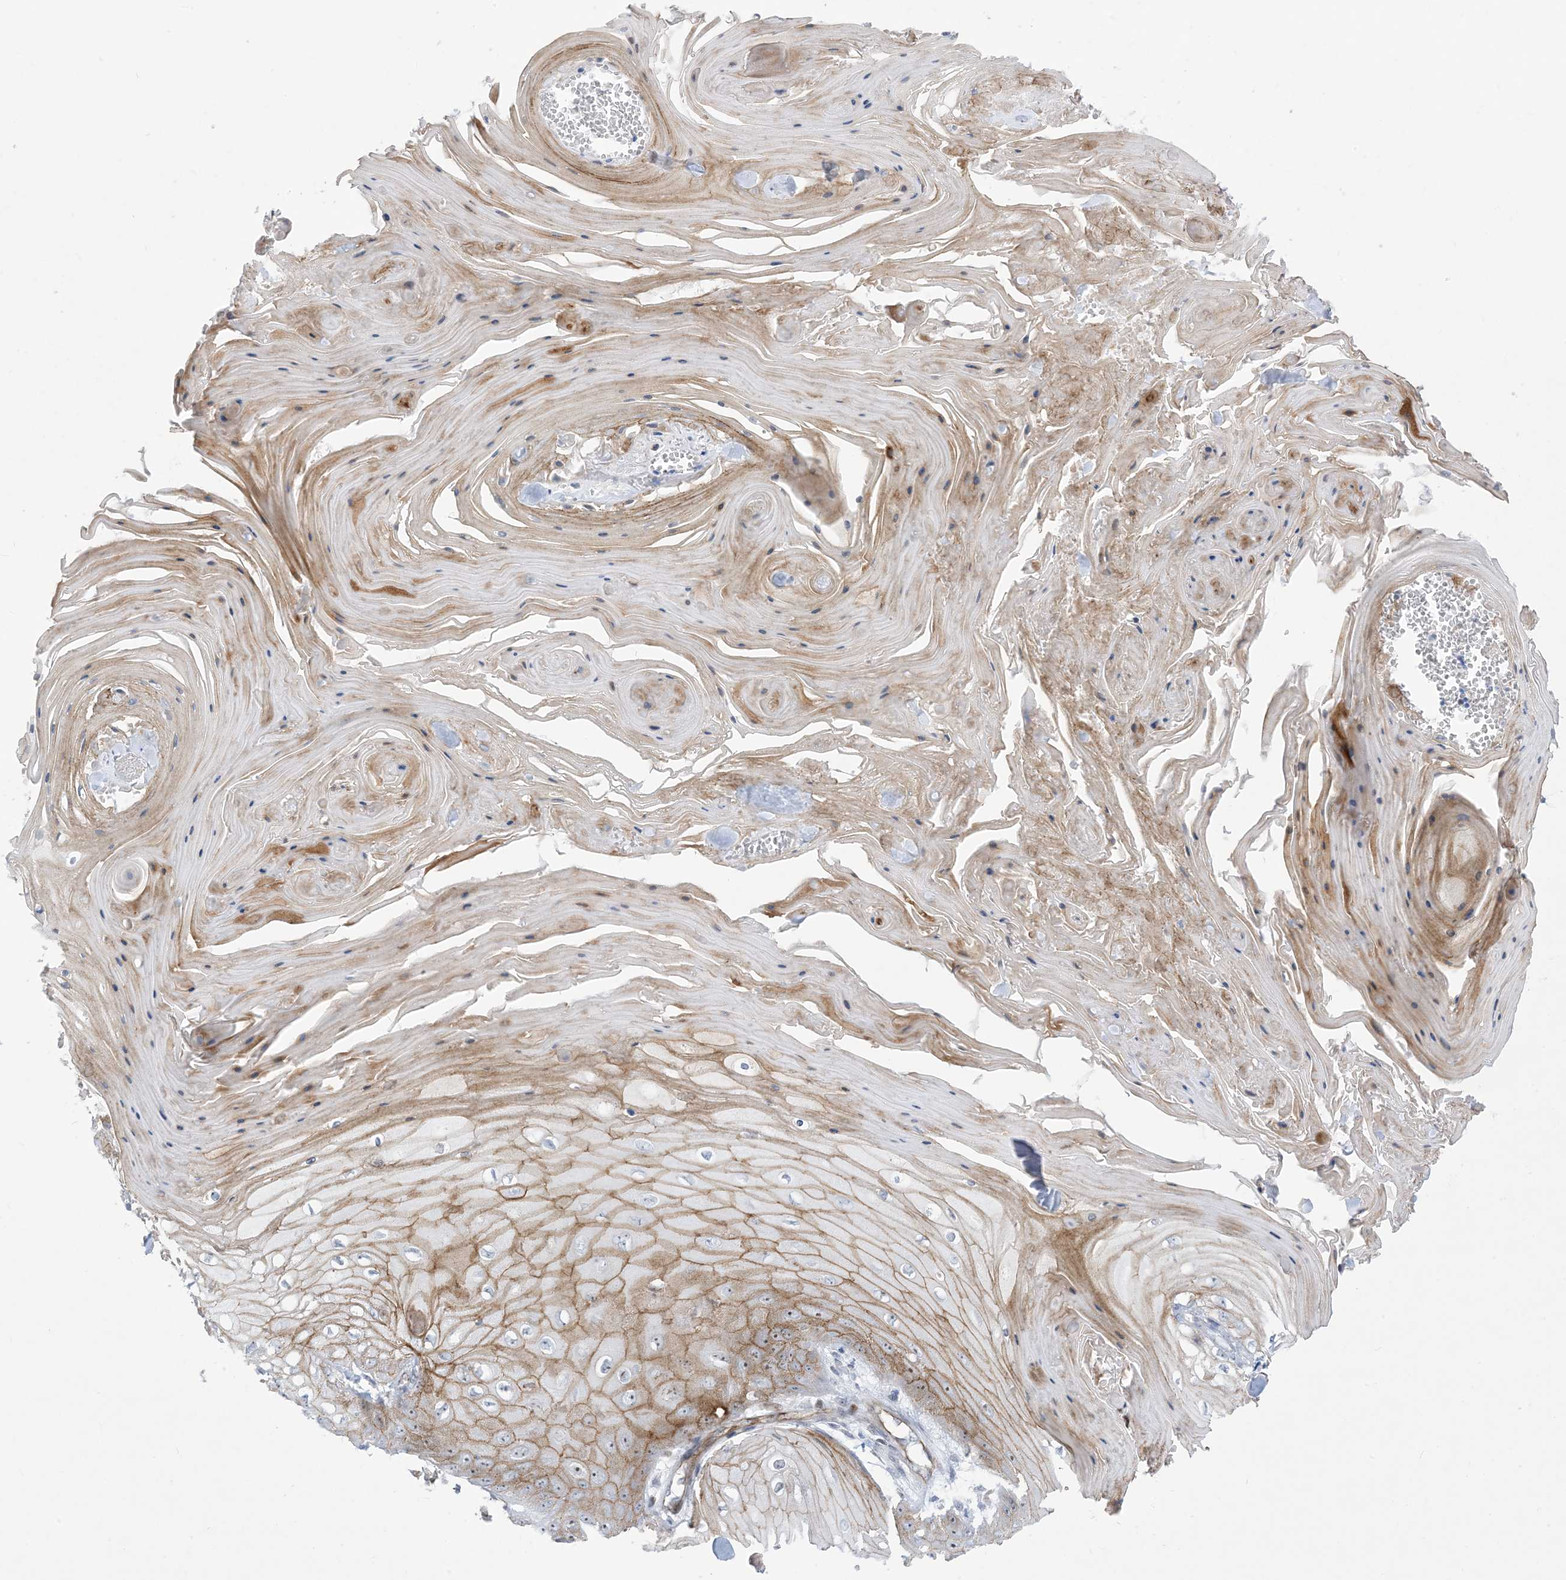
{"staining": {"intensity": "moderate", "quantity": ">75%", "location": "cytoplasmic/membranous"}, "tissue": "skin cancer", "cell_type": "Tumor cells", "image_type": "cancer", "snomed": [{"axis": "morphology", "description": "Squamous cell carcinoma, NOS"}, {"axis": "topography", "description": "Skin"}], "caption": "This is an image of IHC staining of skin squamous cell carcinoma, which shows moderate staining in the cytoplasmic/membranous of tumor cells.", "gene": "MARS2", "patient": {"sex": "male", "age": 74}}